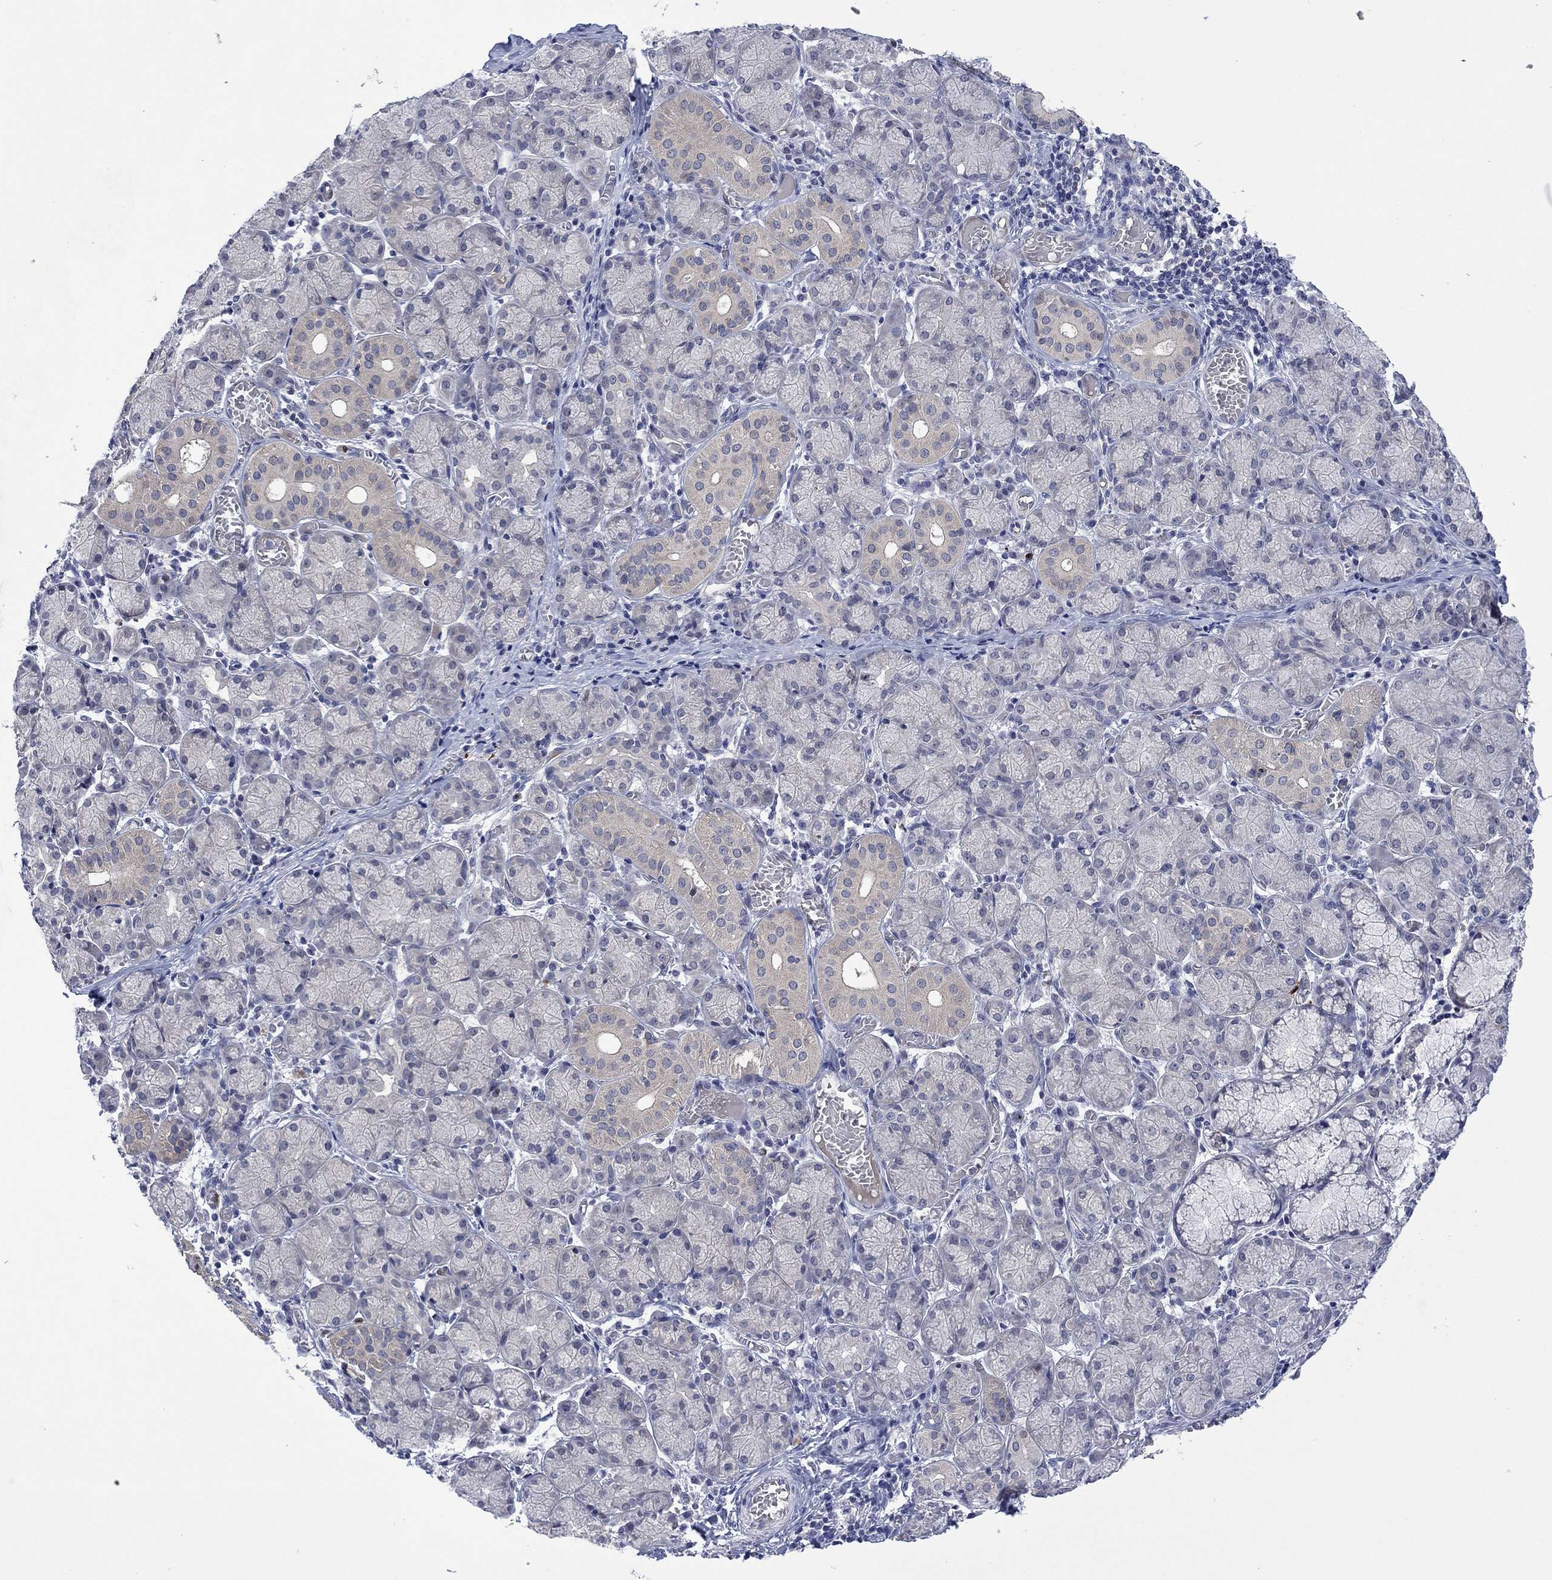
{"staining": {"intensity": "negative", "quantity": "none", "location": "none"}, "tissue": "salivary gland", "cell_type": "Glandular cells", "image_type": "normal", "snomed": [{"axis": "morphology", "description": "Normal tissue, NOS"}, {"axis": "topography", "description": "Salivary gland"}, {"axis": "topography", "description": "Peripheral nerve tissue"}], "caption": "An immunohistochemistry photomicrograph of unremarkable salivary gland is shown. There is no staining in glandular cells of salivary gland. (DAB (3,3'-diaminobenzidine) immunohistochemistry visualized using brightfield microscopy, high magnification).", "gene": "AGL", "patient": {"sex": "female", "age": 24}}